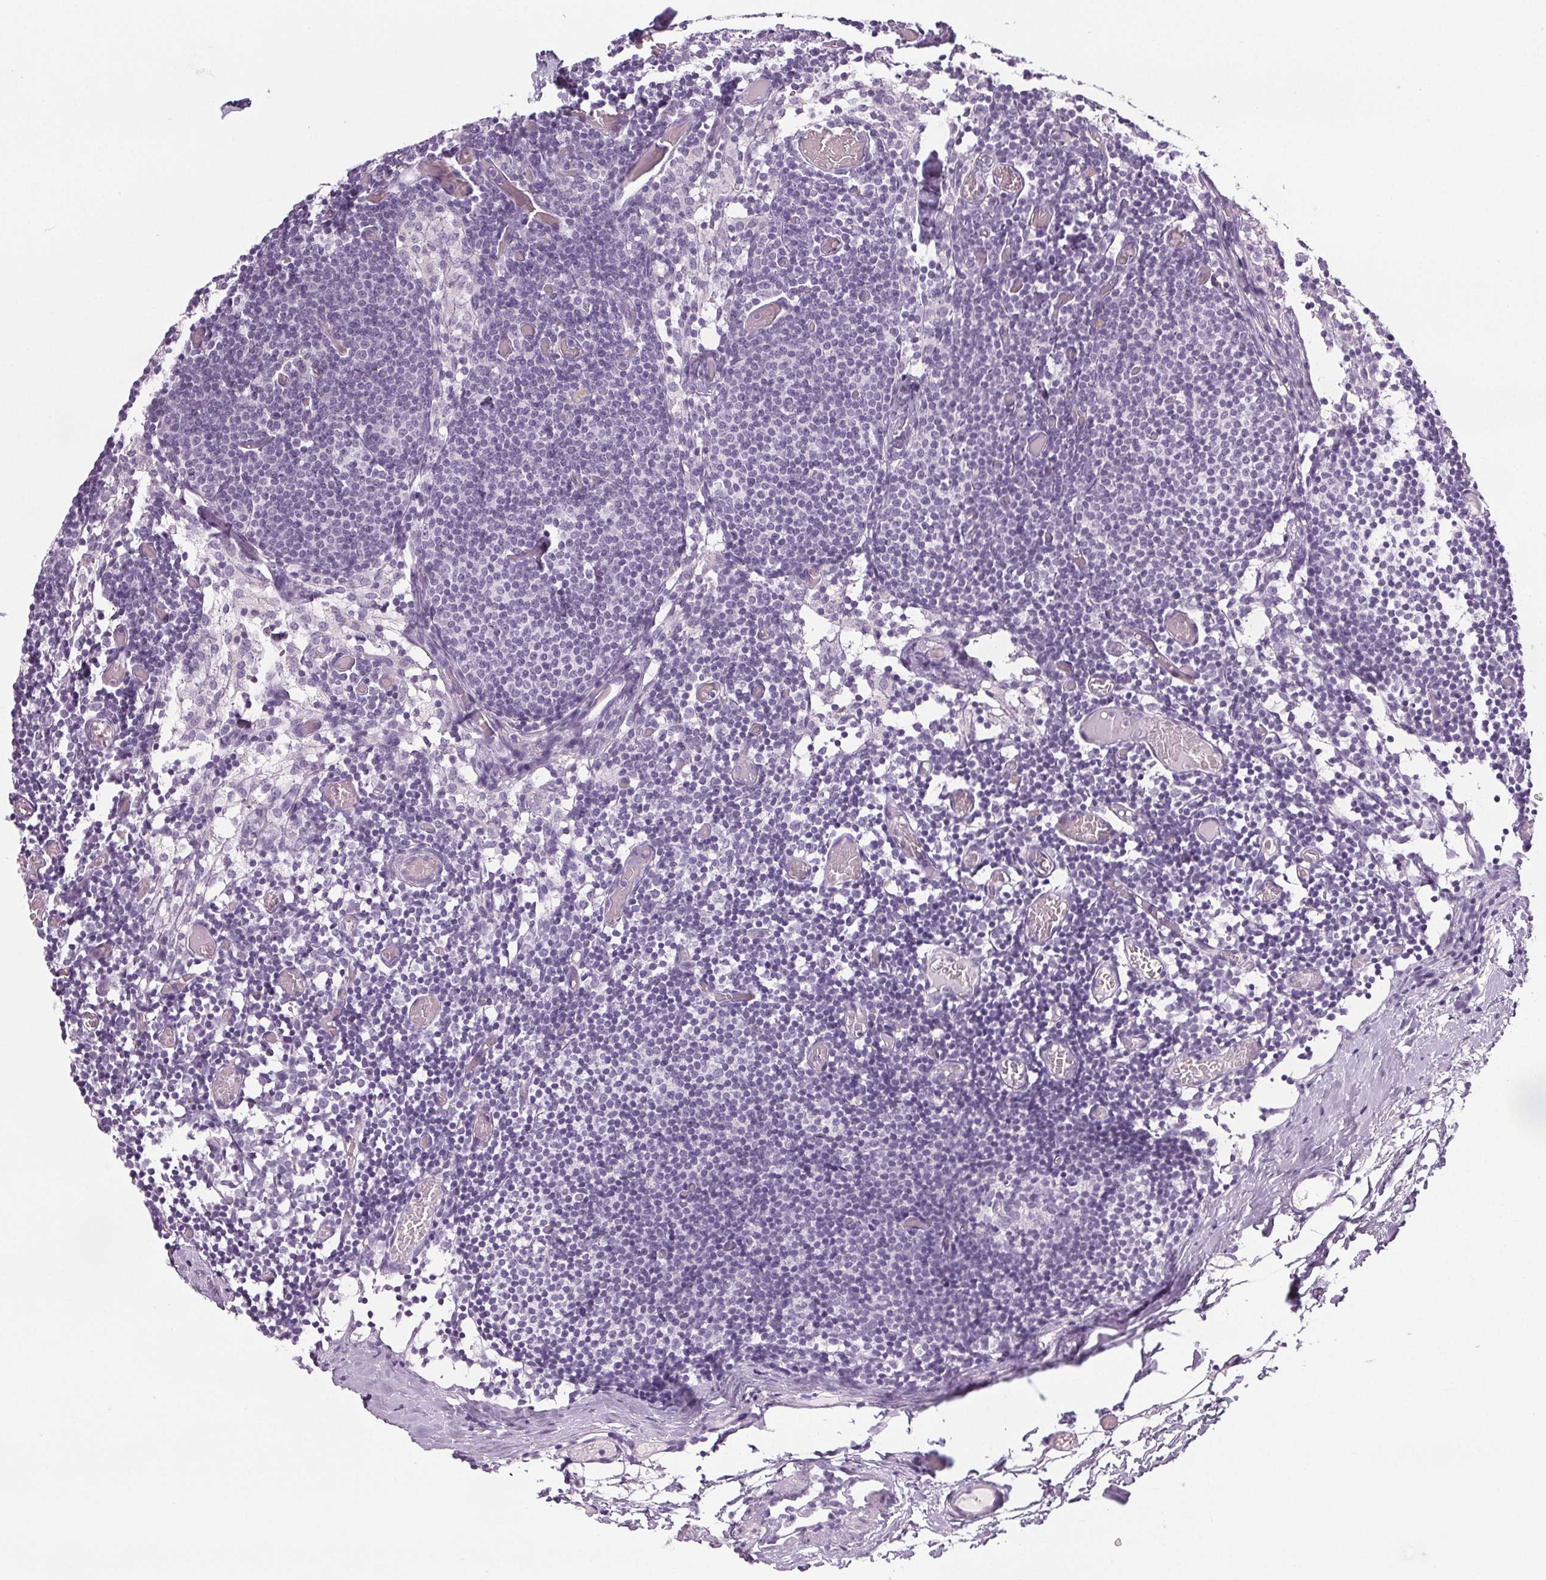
{"staining": {"intensity": "negative", "quantity": "none", "location": "none"}, "tissue": "lymph node", "cell_type": "Germinal center cells", "image_type": "normal", "snomed": [{"axis": "morphology", "description": "Normal tissue, NOS"}, {"axis": "topography", "description": "Lymph node"}], "caption": "DAB (3,3'-diaminobenzidine) immunohistochemical staining of unremarkable human lymph node shows no significant expression in germinal center cells. (Stains: DAB immunohistochemistry (IHC) with hematoxylin counter stain, Microscopy: brightfield microscopy at high magnification).", "gene": "COL7A1", "patient": {"sex": "female", "age": 41}}